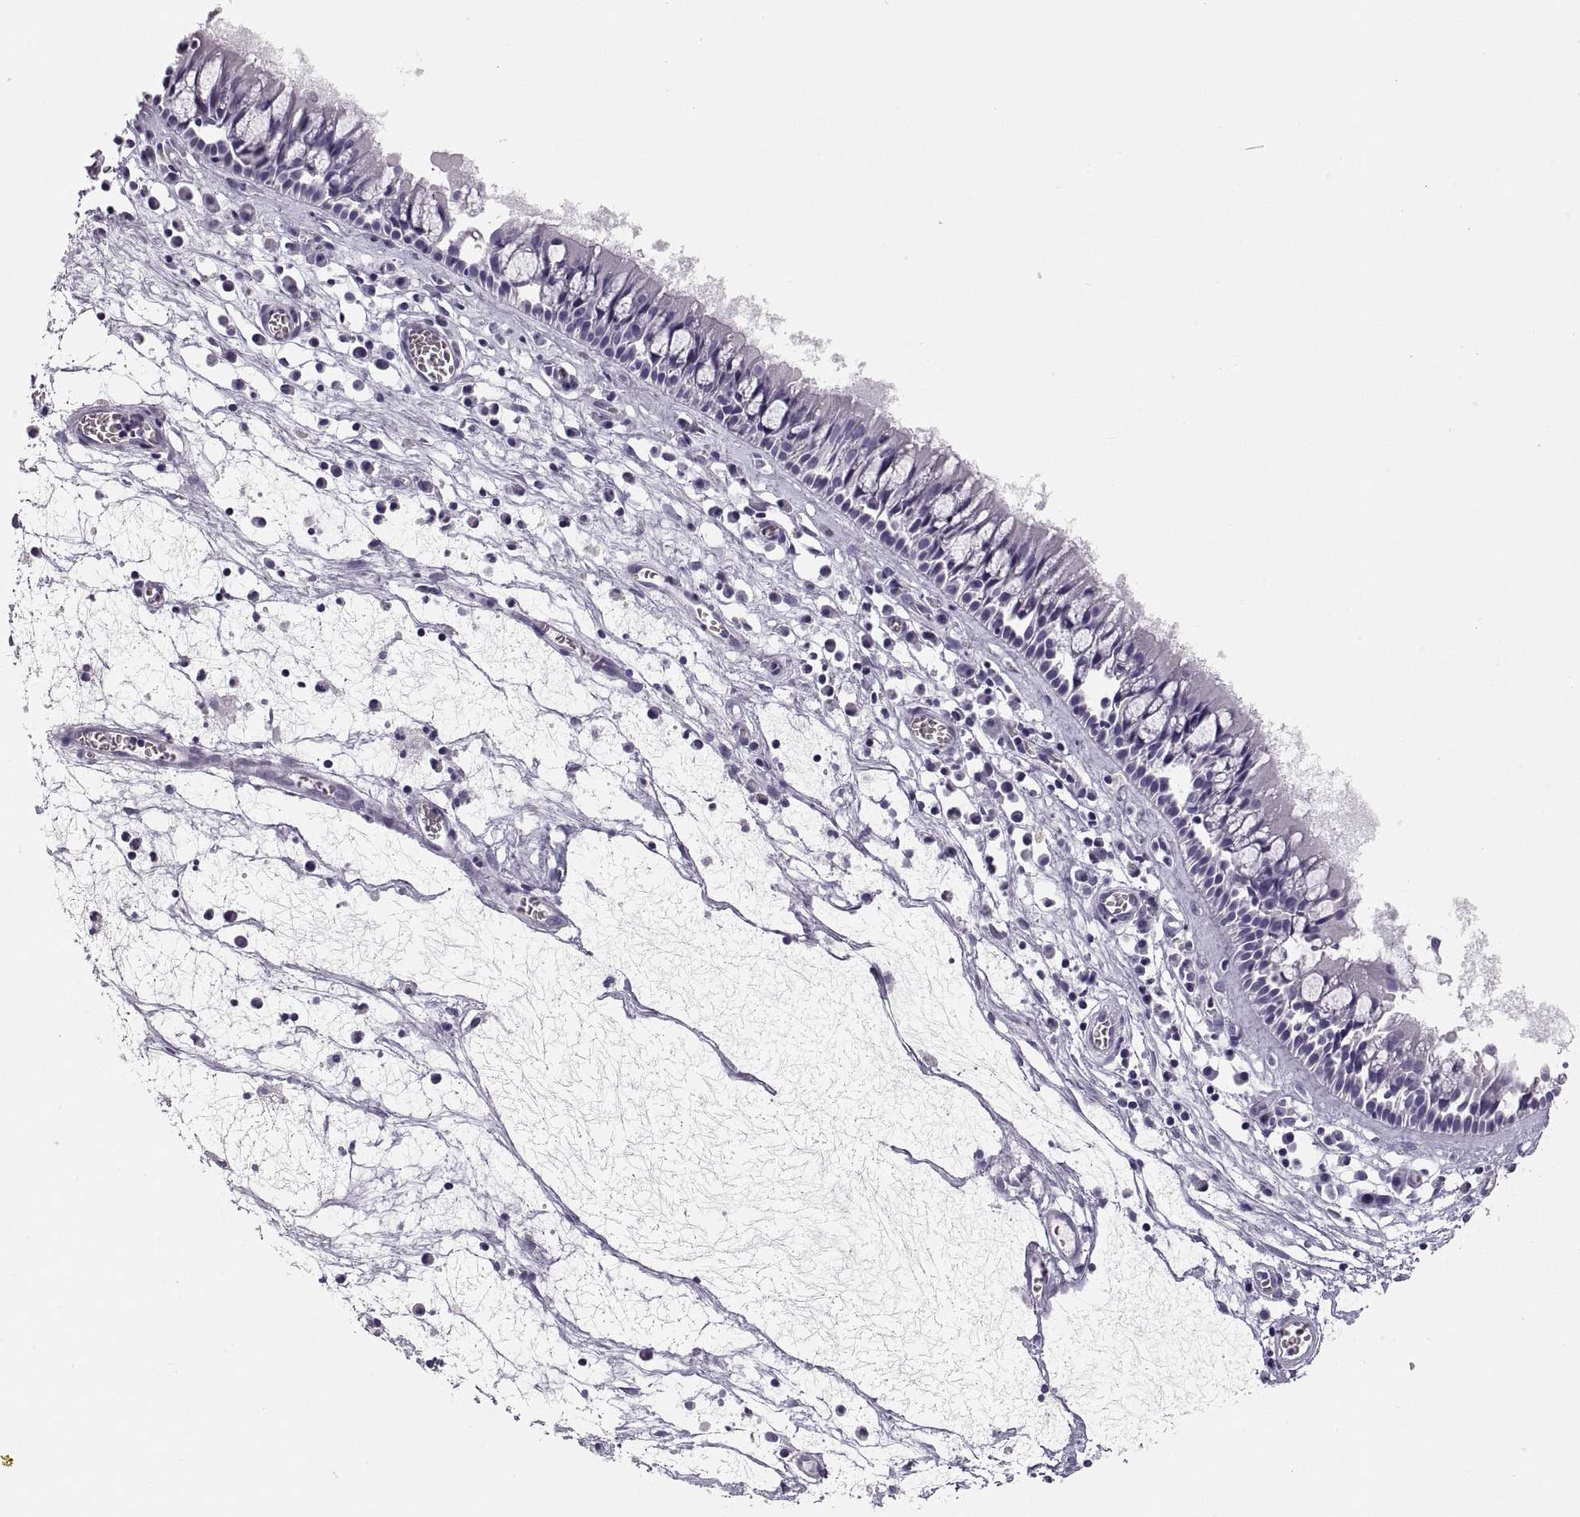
{"staining": {"intensity": "negative", "quantity": "none", "location": "none"}, "tissue": "nasopharynx", "cell_type": "Respiratory epithelial cells", "image_type": "normal", "snomed": [{"axis": "morphology", "description": "Normal tissue, NOS"}, {"axis": "topography", "description": "Nasopharynx"}], "caption": "The image shows no significant staining in respiratory epithelial cells of nasopharynx.", "gene": "COL9A3", "patient": {"sex": "male", "age": 61}}